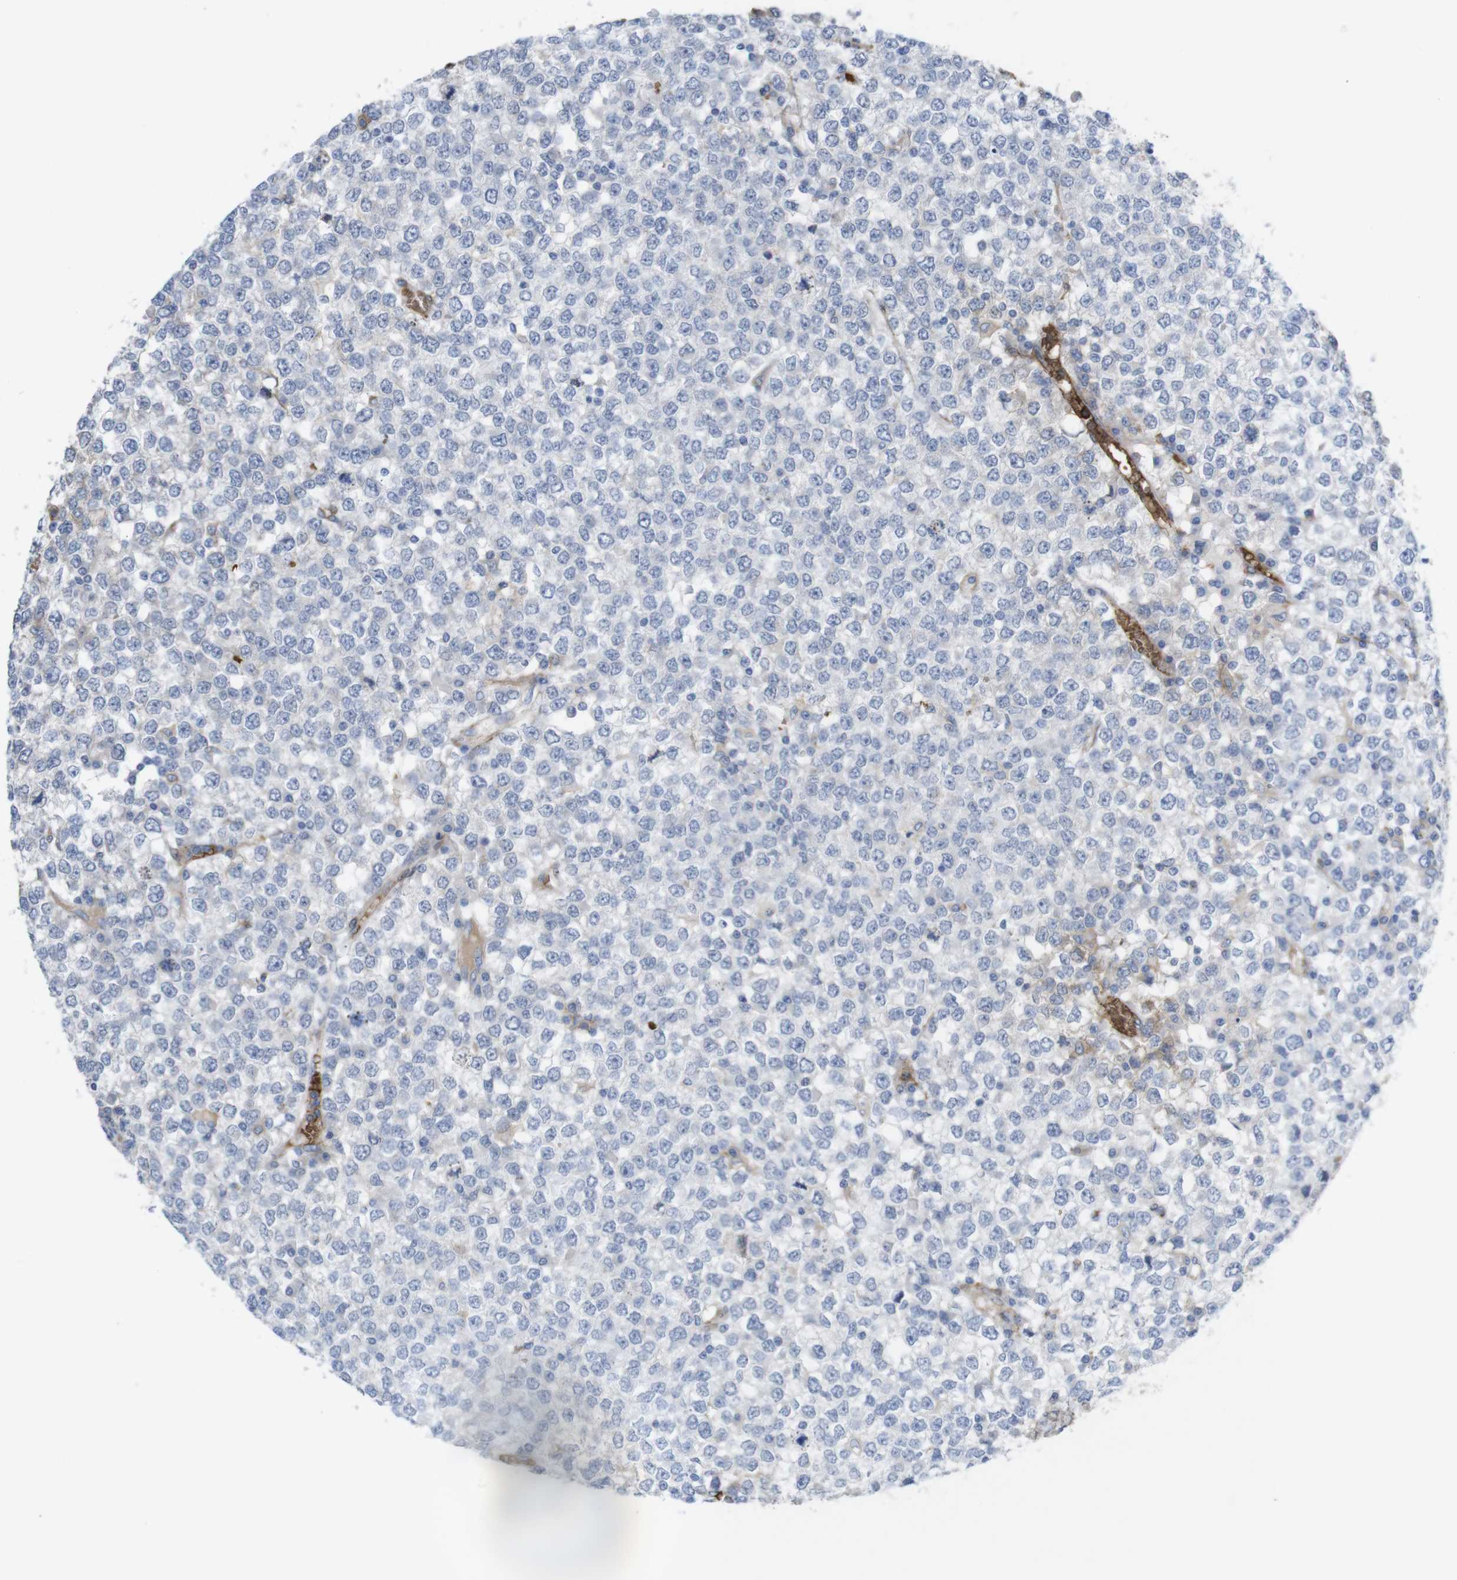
{"staining": {"intensity": "negative", "quantity": "none", "location": "none"}, "tissue": "testis cancer", "cell_type": "Tumor cells", "image_type": "cancer", "snomed": [{"axis": "morphology", "description": "Seminoma, NOS"}, {"axis": "topography", "description": "Testis"}], "caption": "Image shows no protein positivity in tumor cells of seminoma (testis) tissue. The staining is performed using DAB (3,3'-diaminobenzidine) brown chromogen with nuclei counter-stained in using hematoxylin.", "gene": "CYBRD1", "patient": {"sex": "male", "age": 65}}